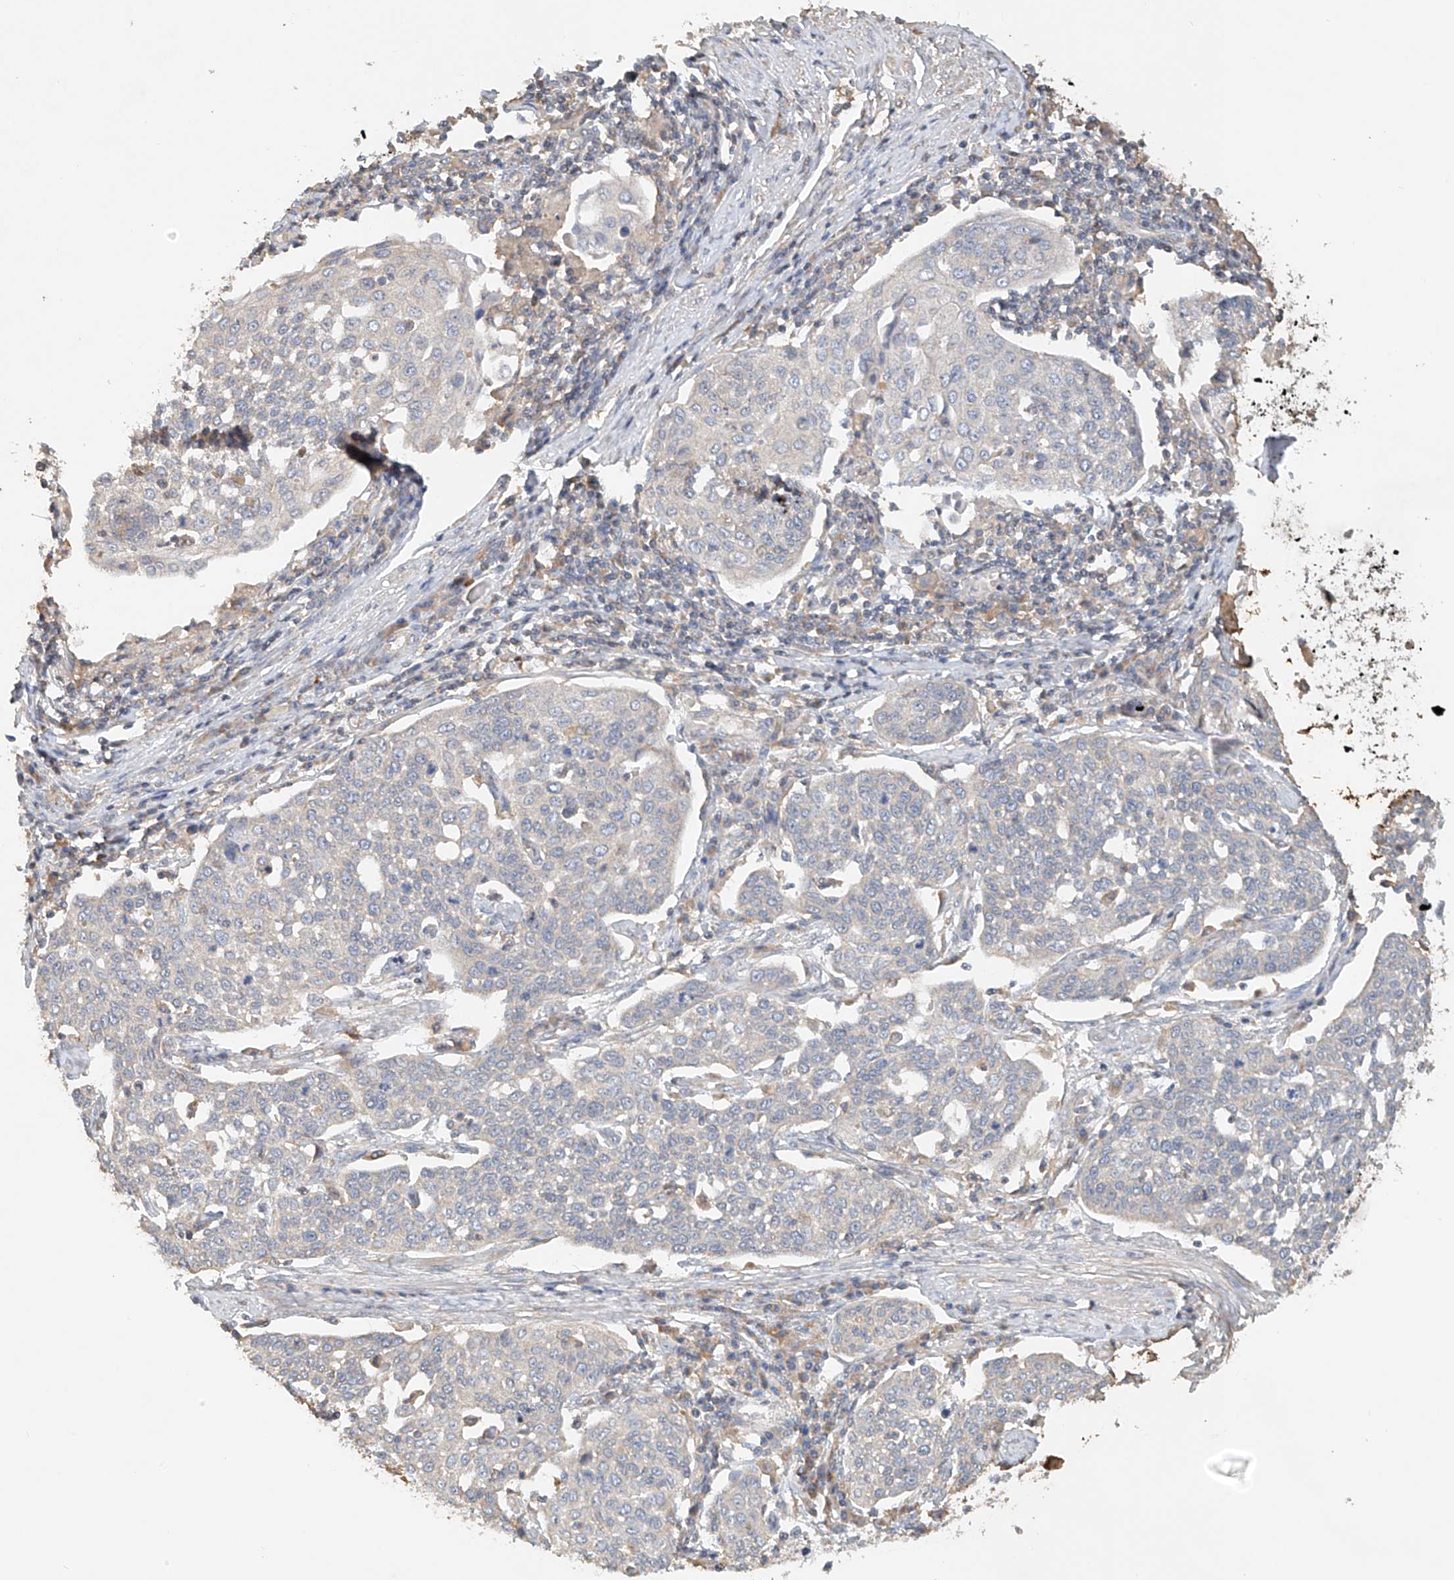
{"staining": {"intensity": "negative", "quantity": "none", "location": "none"}, "tissue": "cervical cancer", "cell_type": "Tumor cells", "image_type": "cancer", "snomed": [{"axis": "morphology", "description": "Squamous cell carcinoma, NOS"}, {"axis": "topography", "description": "Cervix"}], "caption": "Immunohistochemical staining of cervical squamous cell carcinoma reveals no significant expression in tumor cells.", "gene": "GNB1L", "patient": {"sex": "female", "age": 34}}